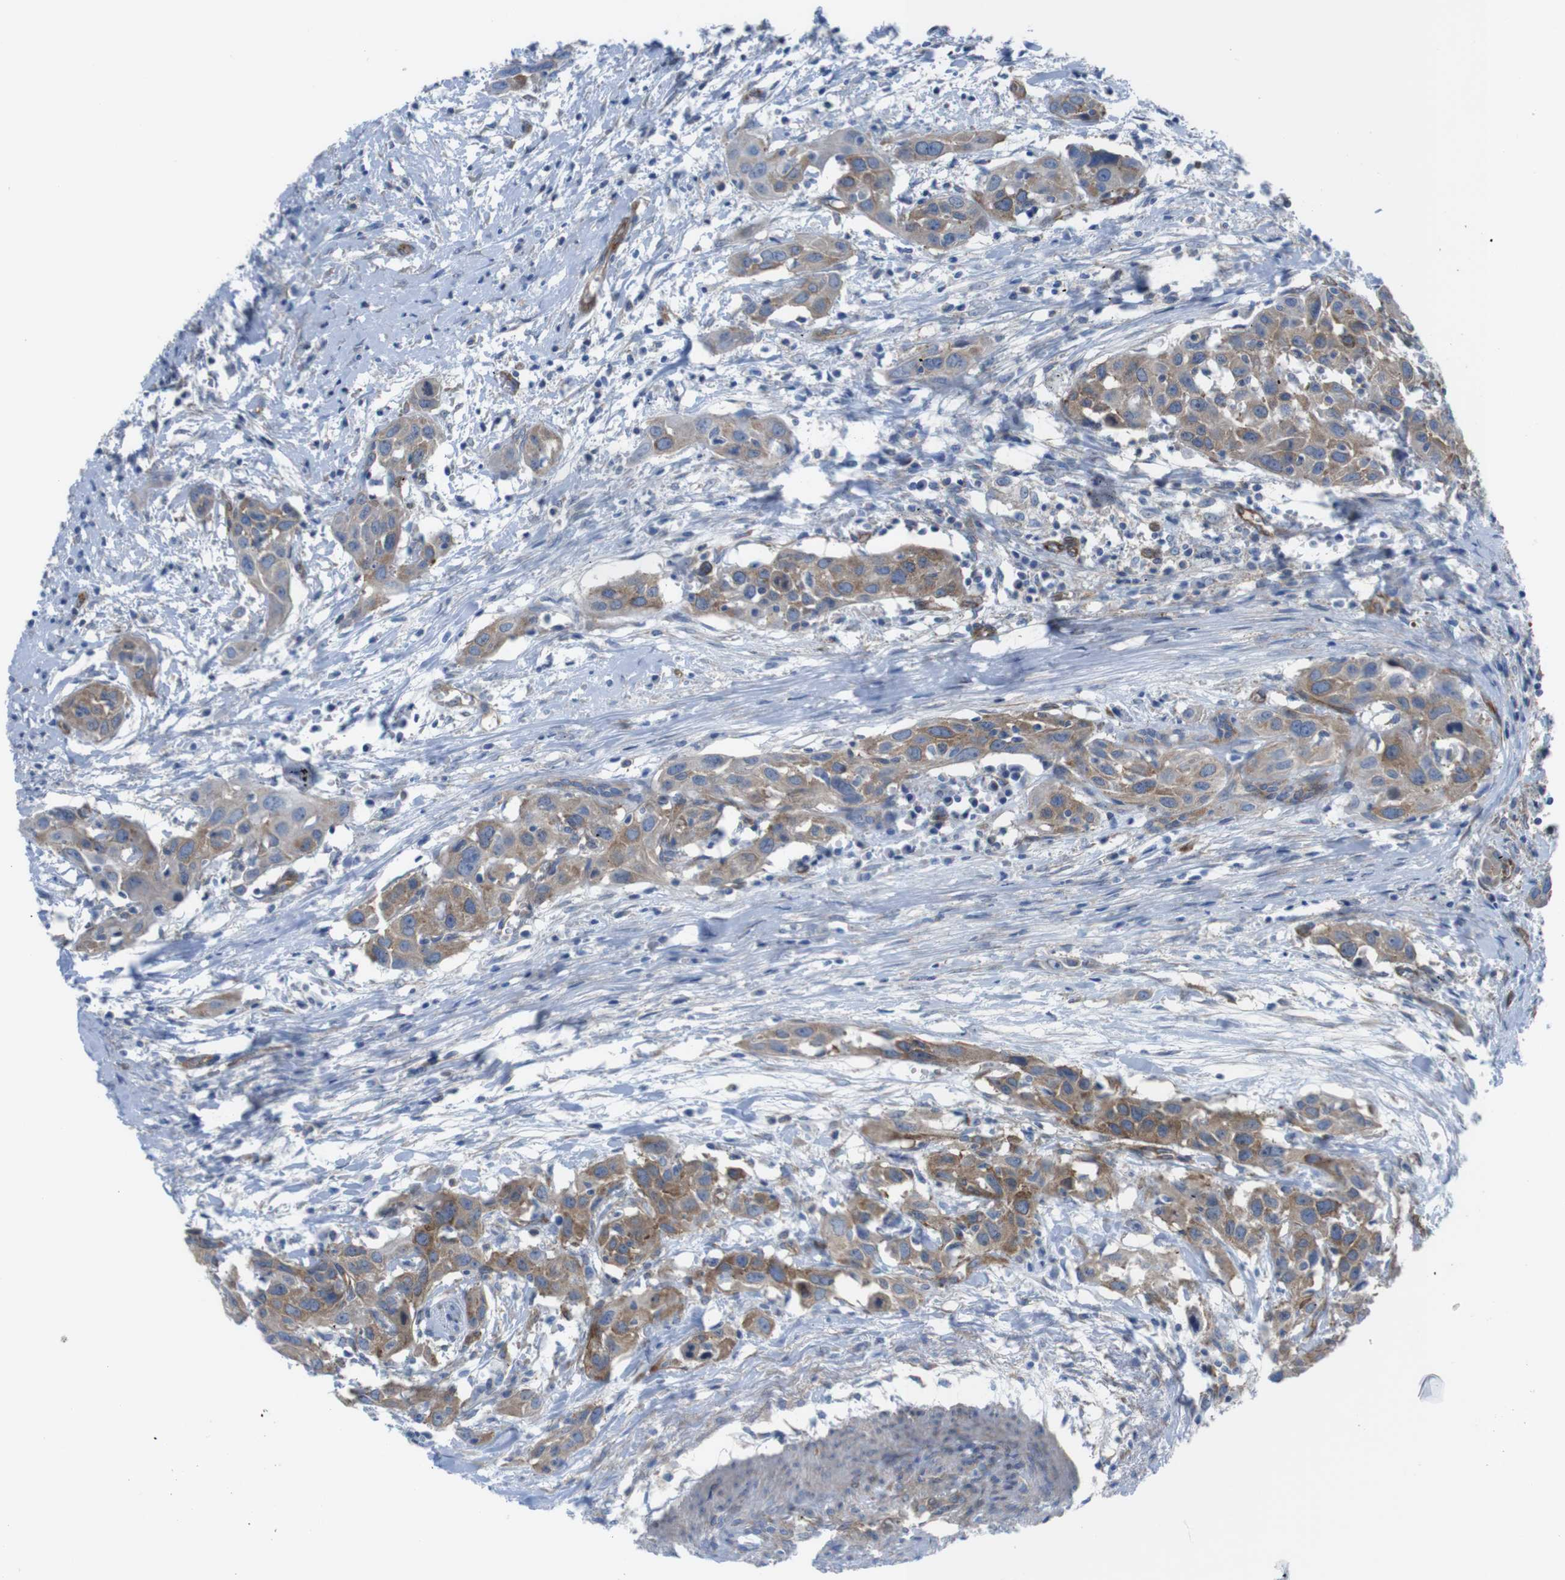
{"staining": {"intensity": "moderate", "quantity": ">75%", "location": "cytoplasmic/membranous"}, "tissue": "head and neck cancer", "cell_type": "Tumor cells", "image_type": "cancer", "snomed": [{"axis": "morphology", "description": "Squamous cell carcinoma, NOS"}, {"axis": "topography", "description": "Oral tissue"}, {"axis": "topography", "description": "Head-Neck"}], "caption": "Protein staining displays moderate cytoplasmic/membranous staining in approximately >75% of tumor cells in head and neck cancer (squamous cell carcinoma).", "gene": "DIAPH2", "patient": {"sex": "female", "age": 50}}